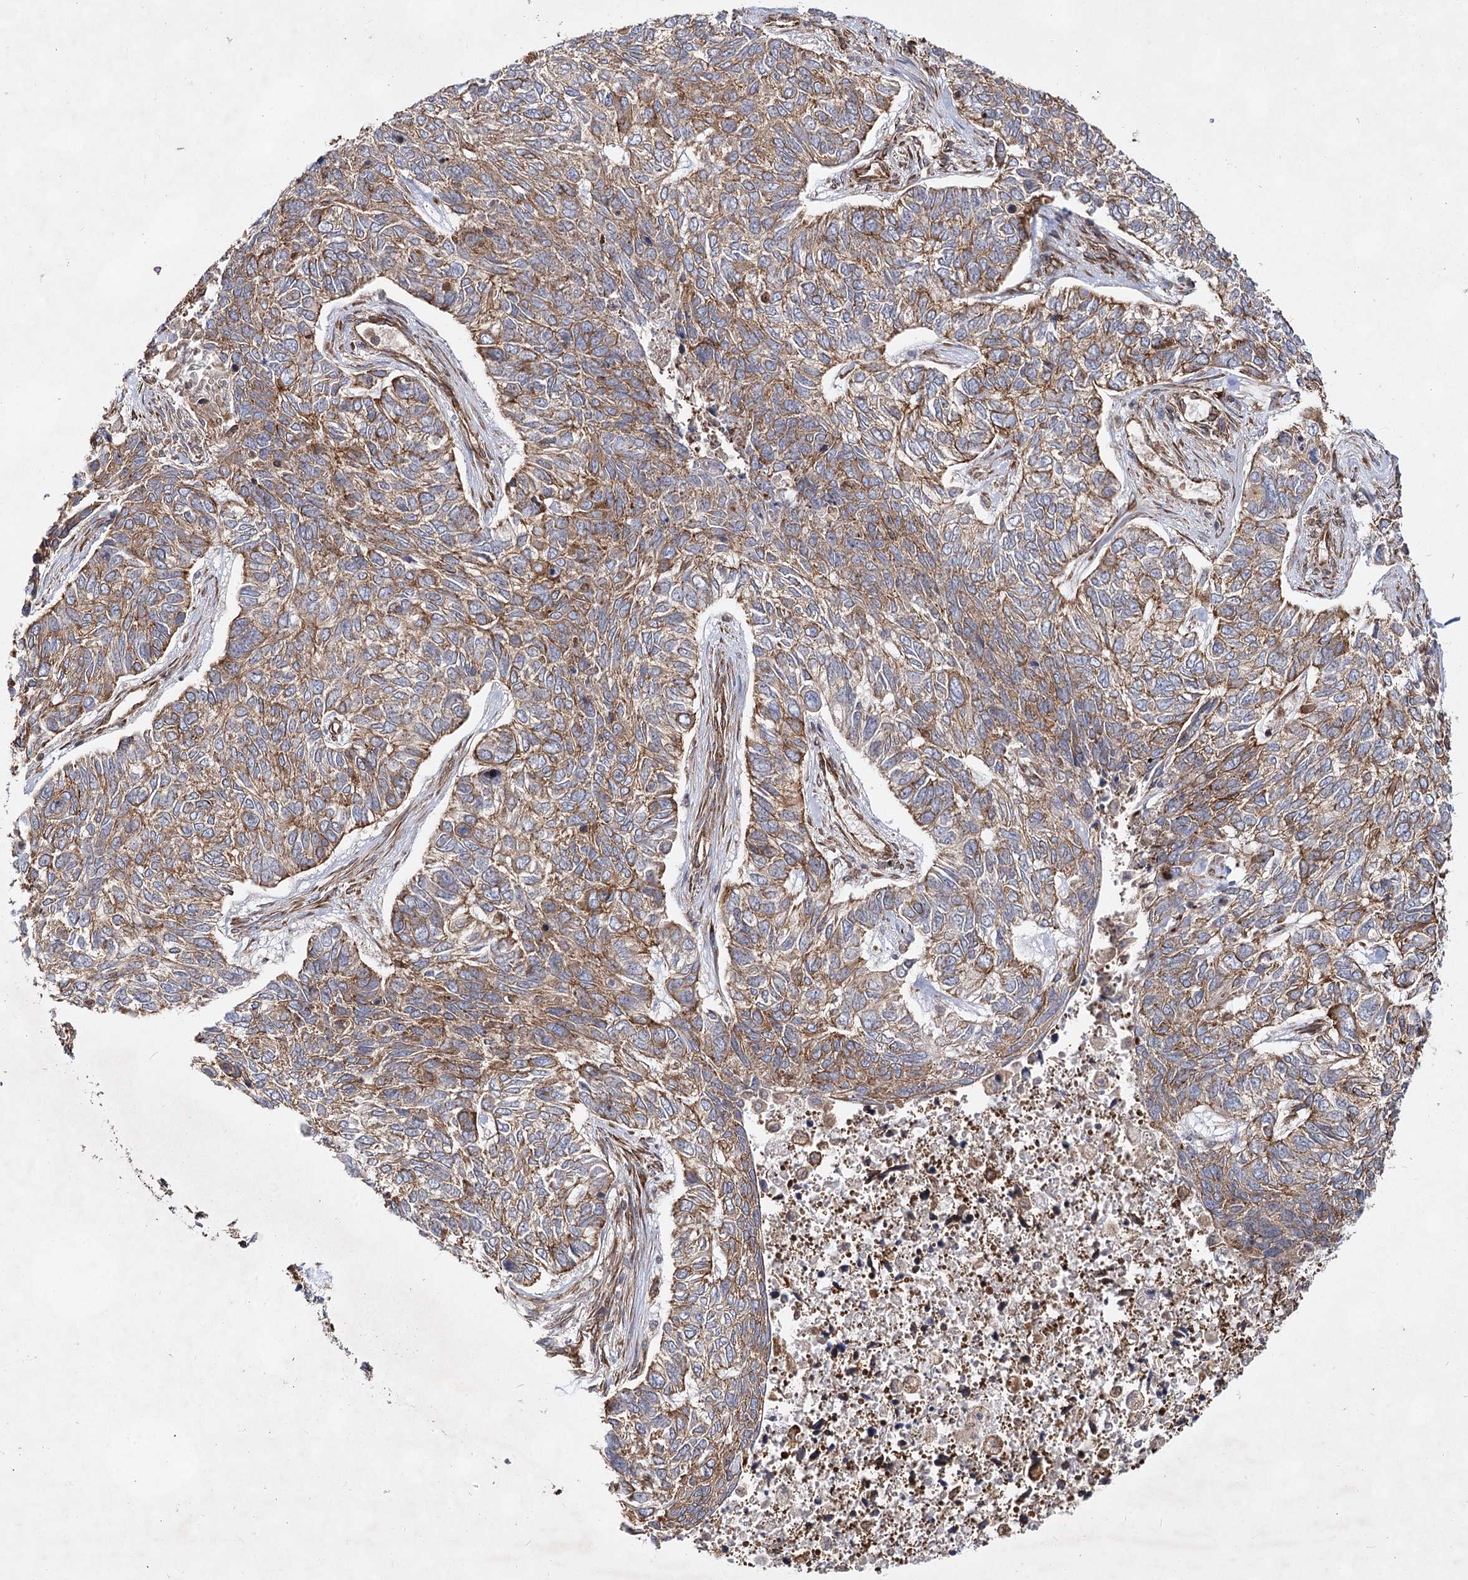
{"staining": {"intensity": "moderate", "quantity": ">75%", "location": "cytoplasmic/membranous"}, "tissue": "skin cancer", "cell_type": "Tumor cells", "image_type": "cancer", "snomed": [{"axis": "morphology", "description": "Basal cell carcinoma"}, {"axis": "topography", "description": "Skin"}], "caption": "Immunohistochemical staining of human skin cancer (basal cell carcinoma) demonstrates medium levels of moderate cytoplasmic/membranous protein staining in approximately >75% of tumor cells.", "gene": "IQSEC1", "patient": {"sex": "female", "age": 65}}